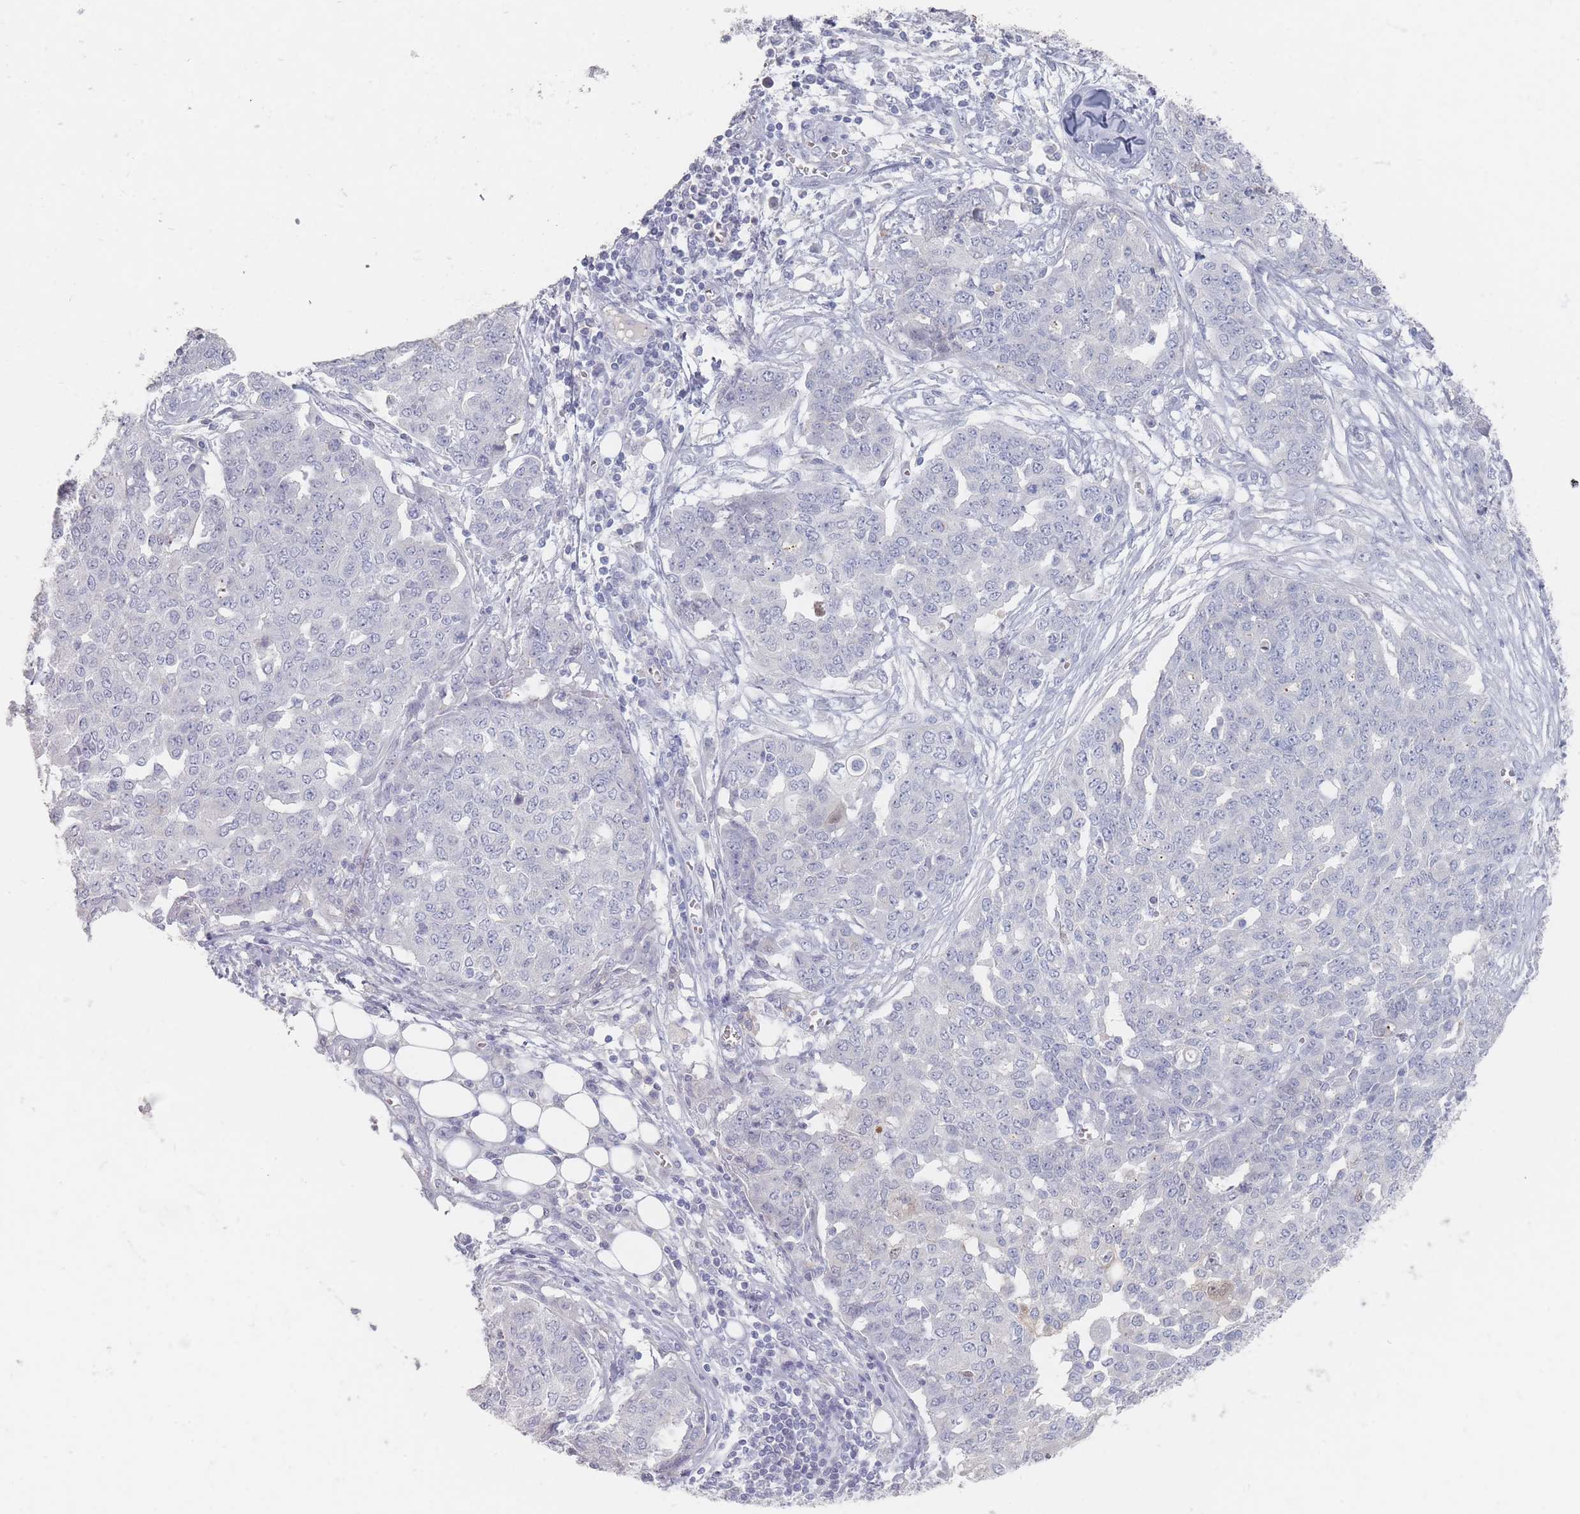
{"staining": {"intensity": "negative", "quantity": "none", "location": "none"}, "tissue": "ovarian cancer", "cell_type": "Tumor cells", "image_type": "cancer", "snomed": [{"axis": "morphology", "description": "Cystadenocarcinoma, serous, NOS"}, {"axis": "topography", "description": "Soft tissue"}, {"axis": "topography", "description": "Ovary"}], "caption": "A high-resolution histopathology image shows immunohistochemistry staining of ovarian serous cystadenocarcinoma, which demonstrates no significant positivity in tumor cells.", "gene": "HELZ2", "patient": {"sex": "female", "age": 57}}